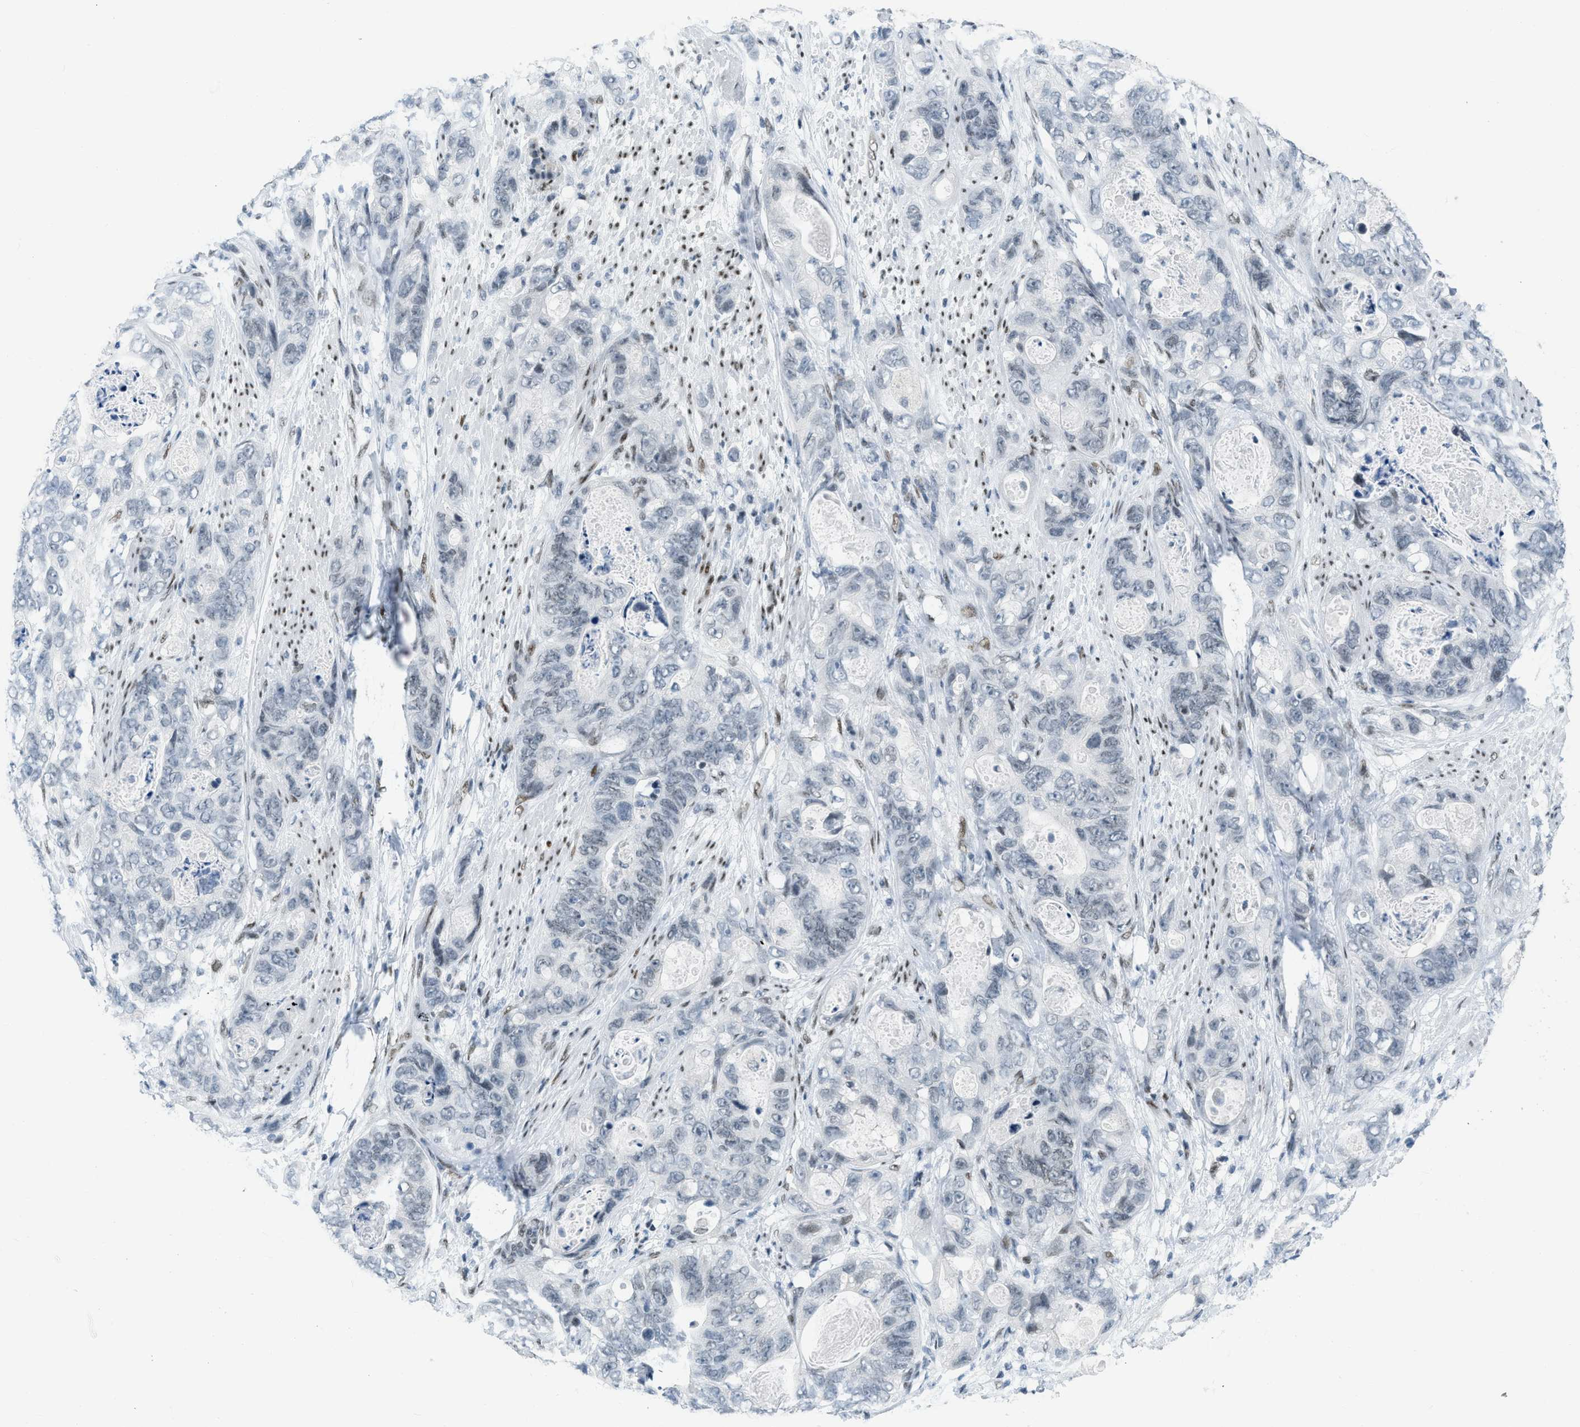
{"staining": {"intensity": "negative", "quantity": "none", "location": "none"}, "tissue": "stomach cancer", "cell_type": "Tumor cells", "image_type": "cancer", "snomed": [{"axis": "morphology", "description": "Adenocarcinoma, NOS"}, {"axis": "topography", "description": "Stomach"}], "caption": "Immunohistochemistry photomicrograph of stomach adenocarcinoma stained for a protein (brown), which exhibits no staining in tumor cells. The staining is performed using DAB (3,3'-diaminobenzidine) brown chromogen with nuclei counter-stained in using hematoxylin.", "gene": "PBX1", "patient": {"sex": "female", "age": 89}}